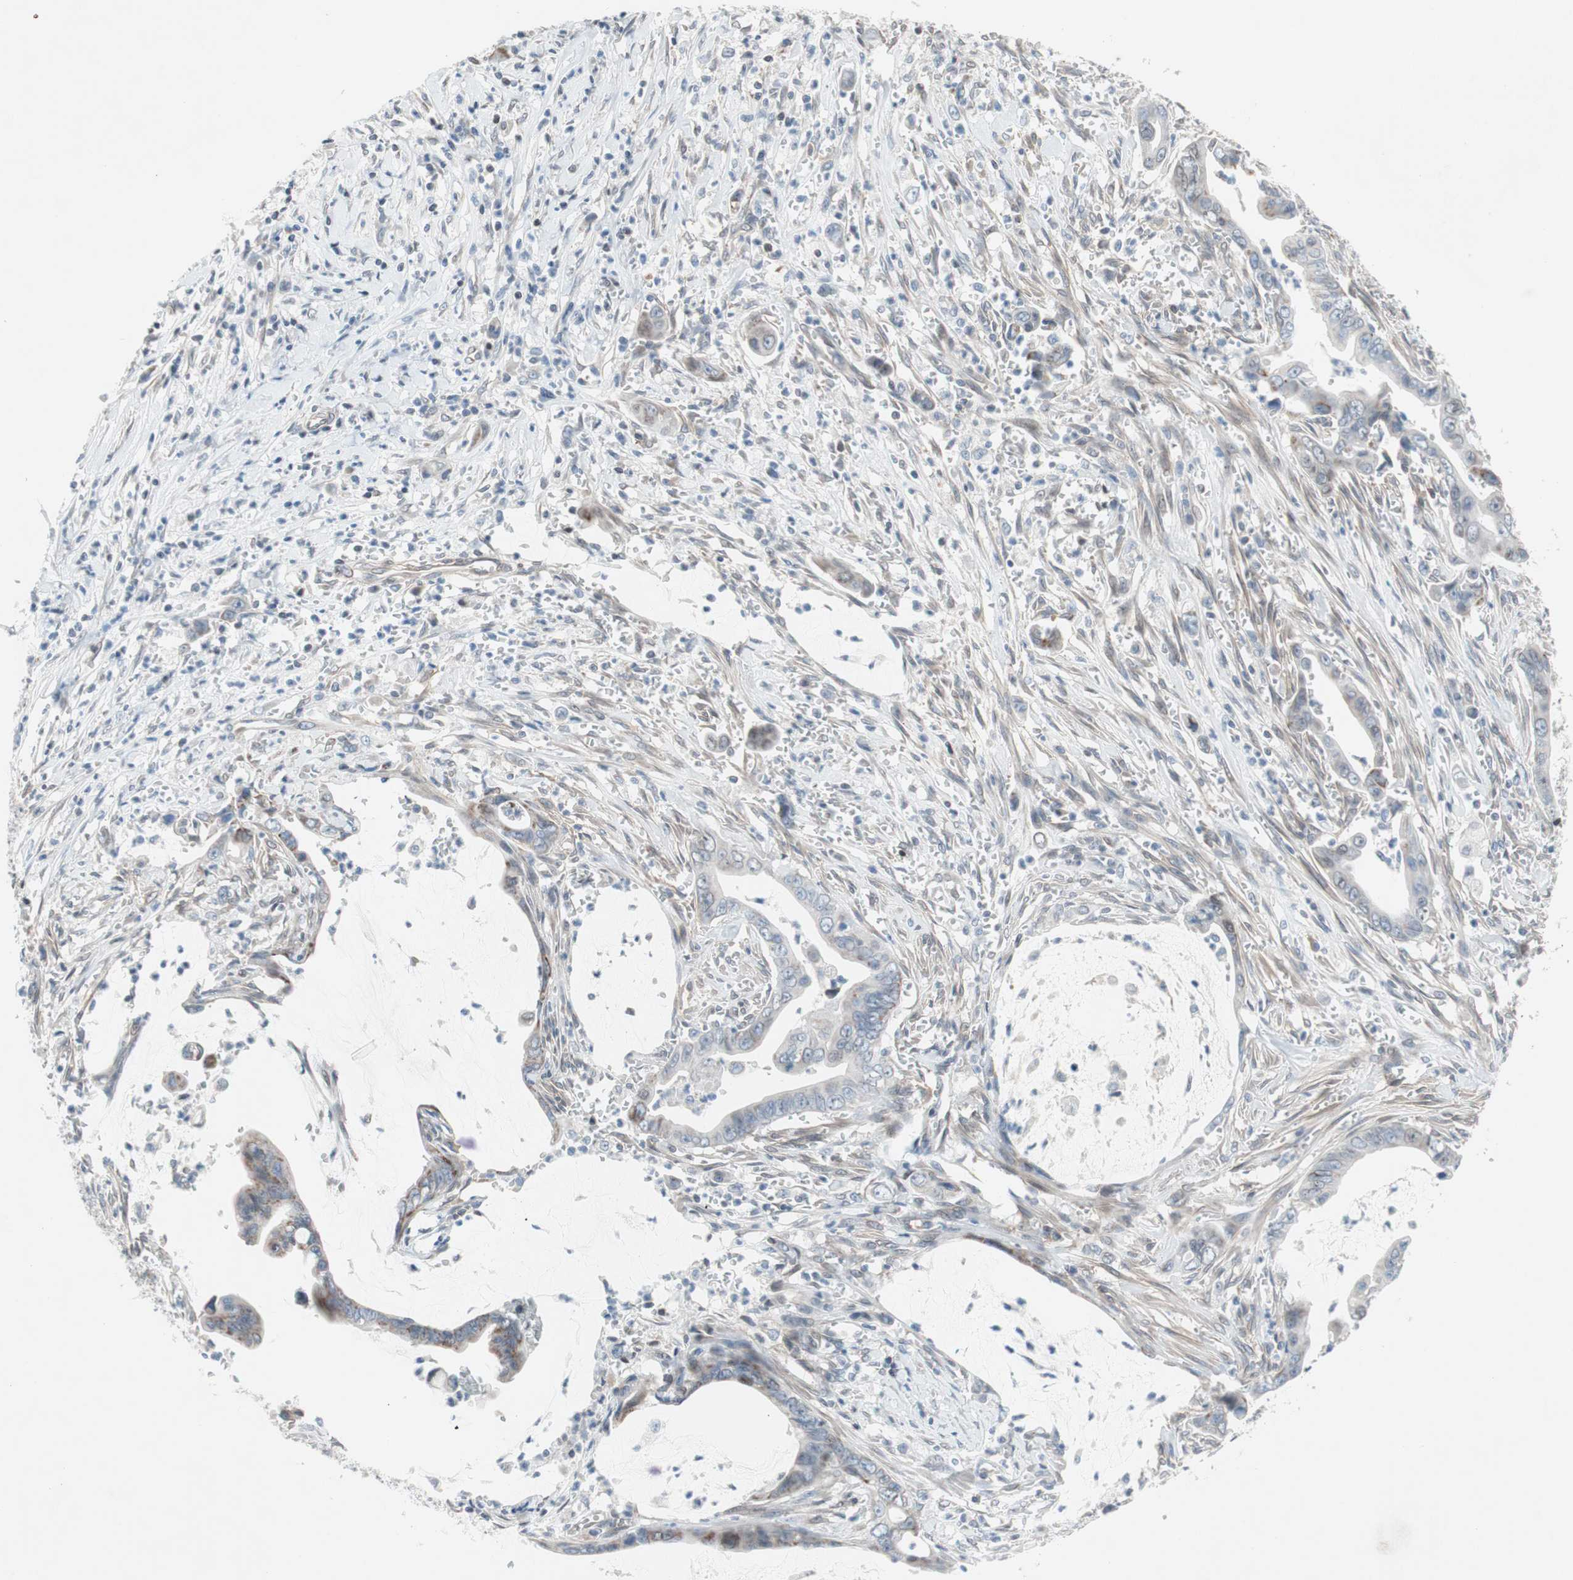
{"staining": {"intensity": "negative", "quantity": "none", "location": "none"}, "tissue": "pancreatic cancer", "cell_type": "Tumor cells", "image_type": "cancer", "snomed": [{"axis": "morphology", "description": "Adenocarcinoma, NOS"}, {"axis": "topography", "description": "Pancreas"}], "caption": "High power microscopy photomicrograph of an immunohistochemistry micrograph of adenocarcinoma (pancreatic), revealing no significant expression in tumor cells.", "gene": "ARNT2", "patient": {"sex": "male", "age": 59}}